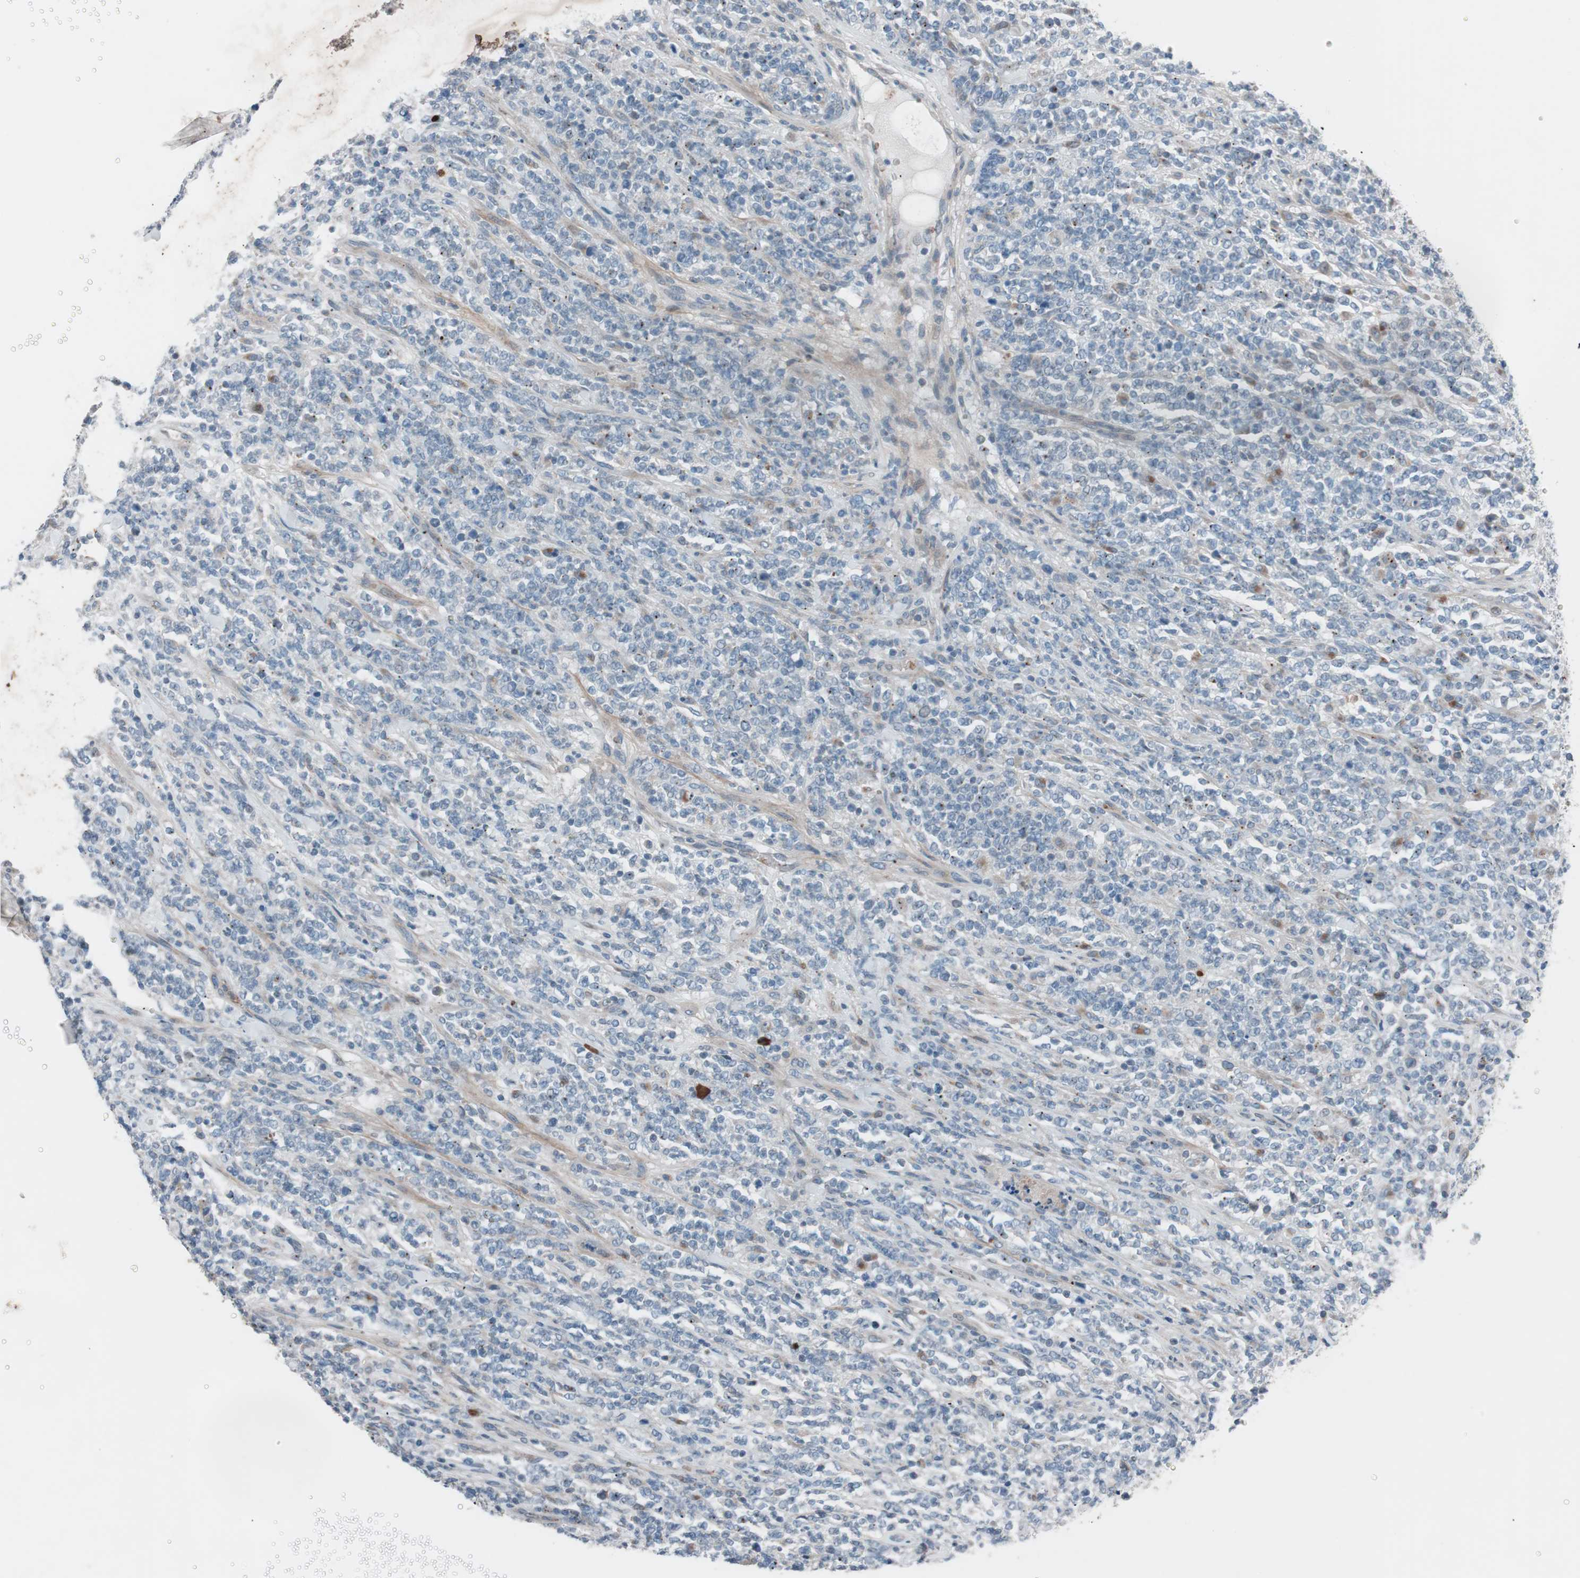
{"staining": {"intensity": "moderate", "quantity": "<25%", "location": "cytoplasmic/membranous"}, "tissue": "lymphoma", "cell_type": "Tumor cells", "image_type": "cancer", "snomed": [{"axis": "morphology", "description": "Malignant lymphoma, non-Hodgkin's type, High grade"}, {"axis": "topography", "description": "Soft tissue"}], "caption": "A high-resolution image shows IHC staining of lymphoma, which displays moderate cytoplasmic/membranous expression in approximately <25% of tumor cells.", "gene": "GRB7", "patient": {"sex": "male", "age": 18}}